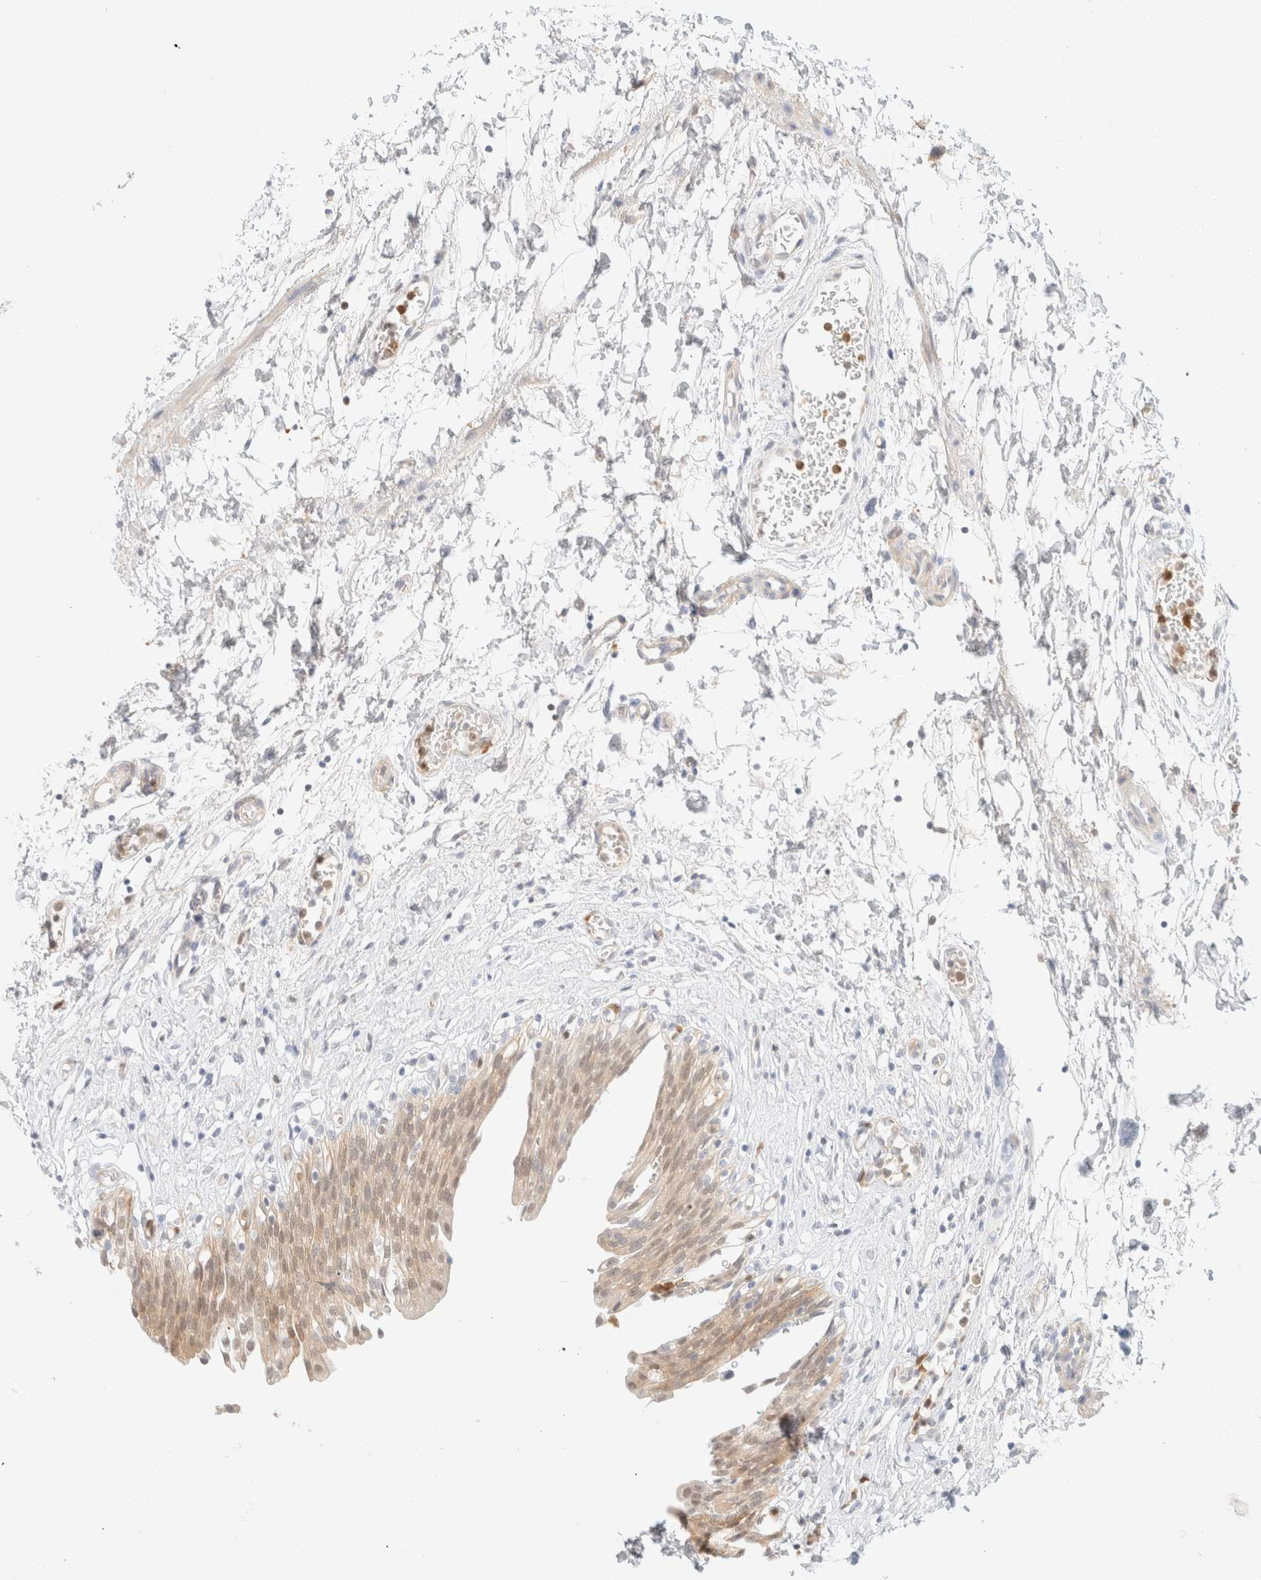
{"staining": {"intensity": "moderate", "quantity": ">75%", "location": "cytoplasmic/membranous"}, "tissue": "urinary bladder", "cell_type": "Urothelial cells", "image_type": "normal", "snomed": [{"axis": "morphology", "description": "Urothelial carcinoma, High grade"}, {"axis": "topography", "description": "Urinary bladder"}], "caption": "Urinary bladder stained with DAB (3,3'-diaminobenzidine) immunohistochemistry (IHC) shows medium levels of moderate cytoplasmic/membranous expression in about >75% of urothelial cells. (DAB (3,3'-diaminobenzidine) IHC, brown staining for protein, blue staining for nuclei).", "gene": "GPI", "patient": {"sex": "male", "age": 46}}